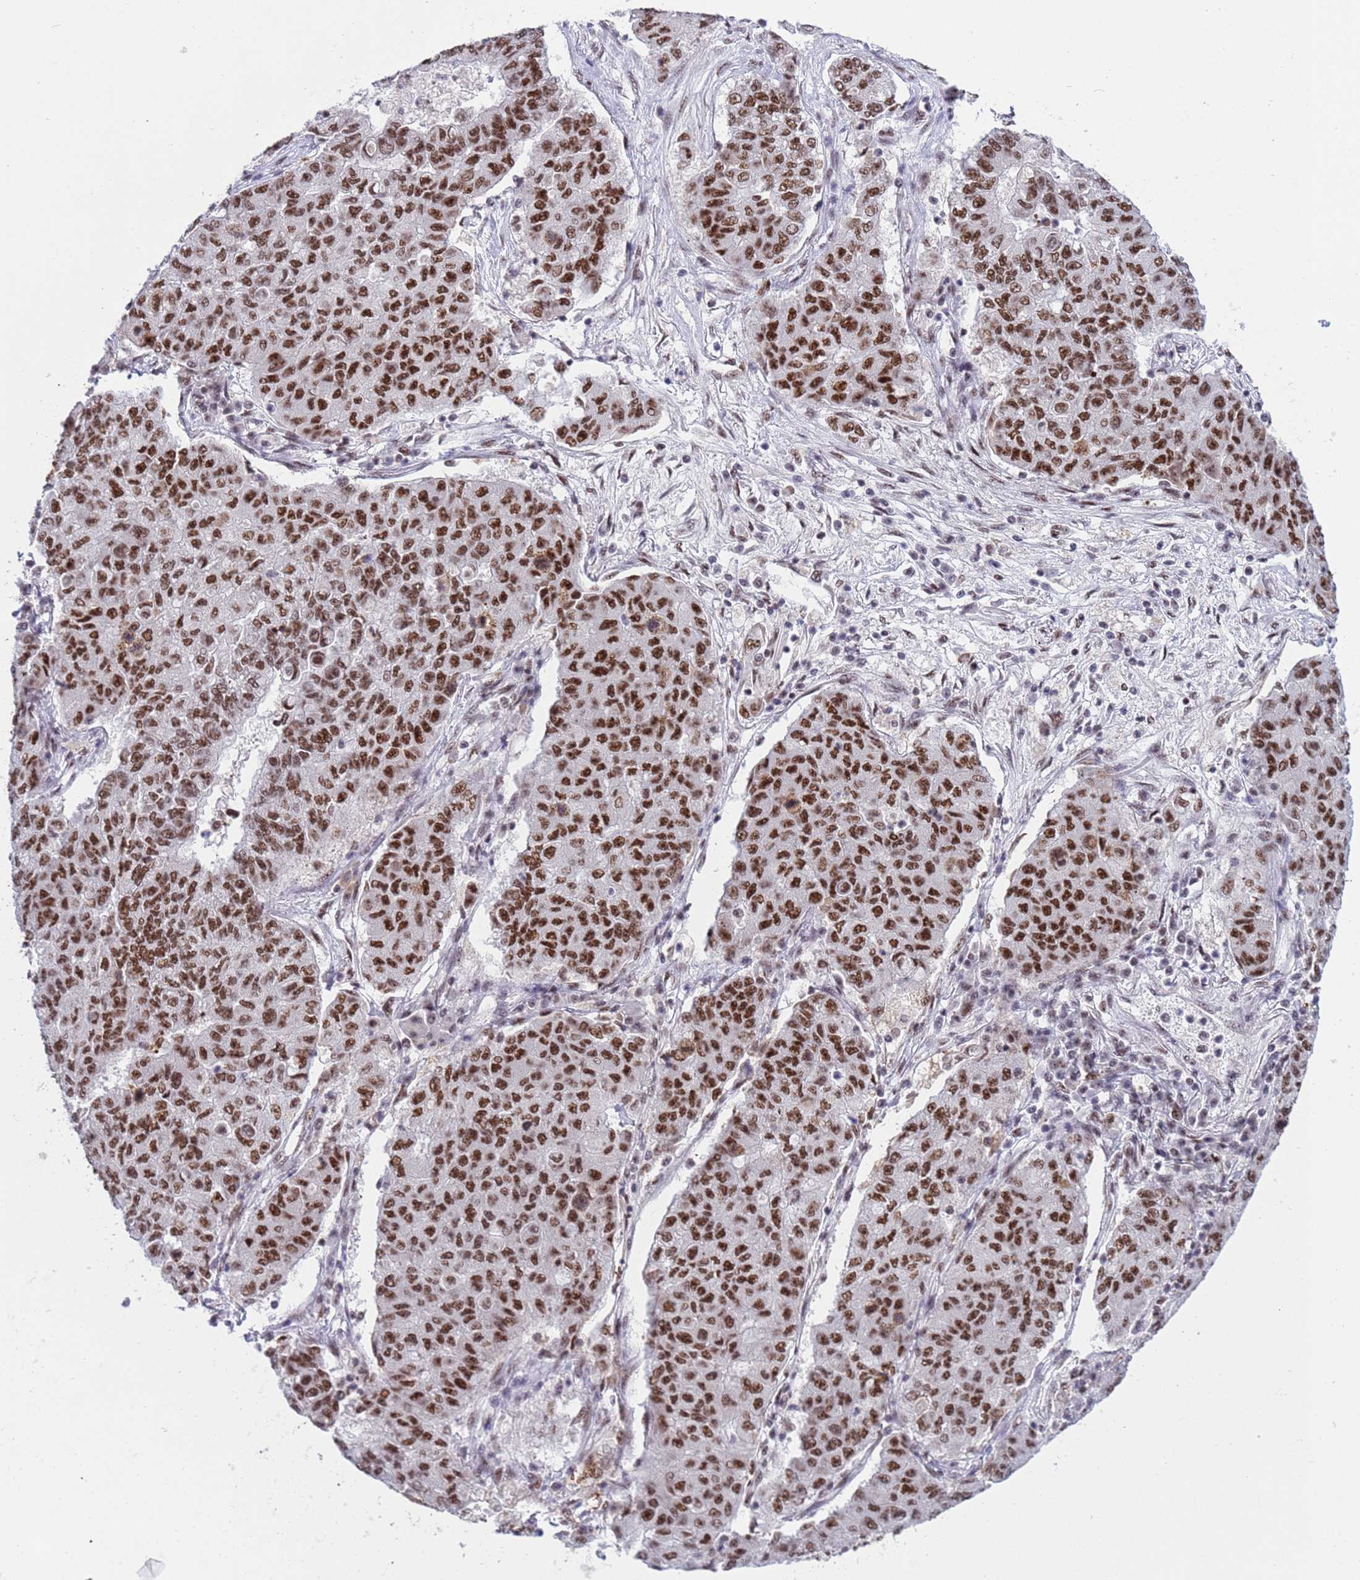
{"staining": {"intensity": "strong", "quantity": ">75%", "location": "nuclear"}, "tissue": "lung cancer", "cell_type": "Tumor cells", "image_type": "cancer", "snomed": [{"axis": "morphology", "description": "Squamous cell carcinoma, NOS"}, {"axis": "topography", "description": "Lung"}], "caption": "An image showing strong nuclear positivity in about >75% of tumor cells in squamous cell carcinoma (lung), as visualized by brown immunohistochemical staining.", "gene": "THOC2", "patient": {"sex": "male", "age": 74}}